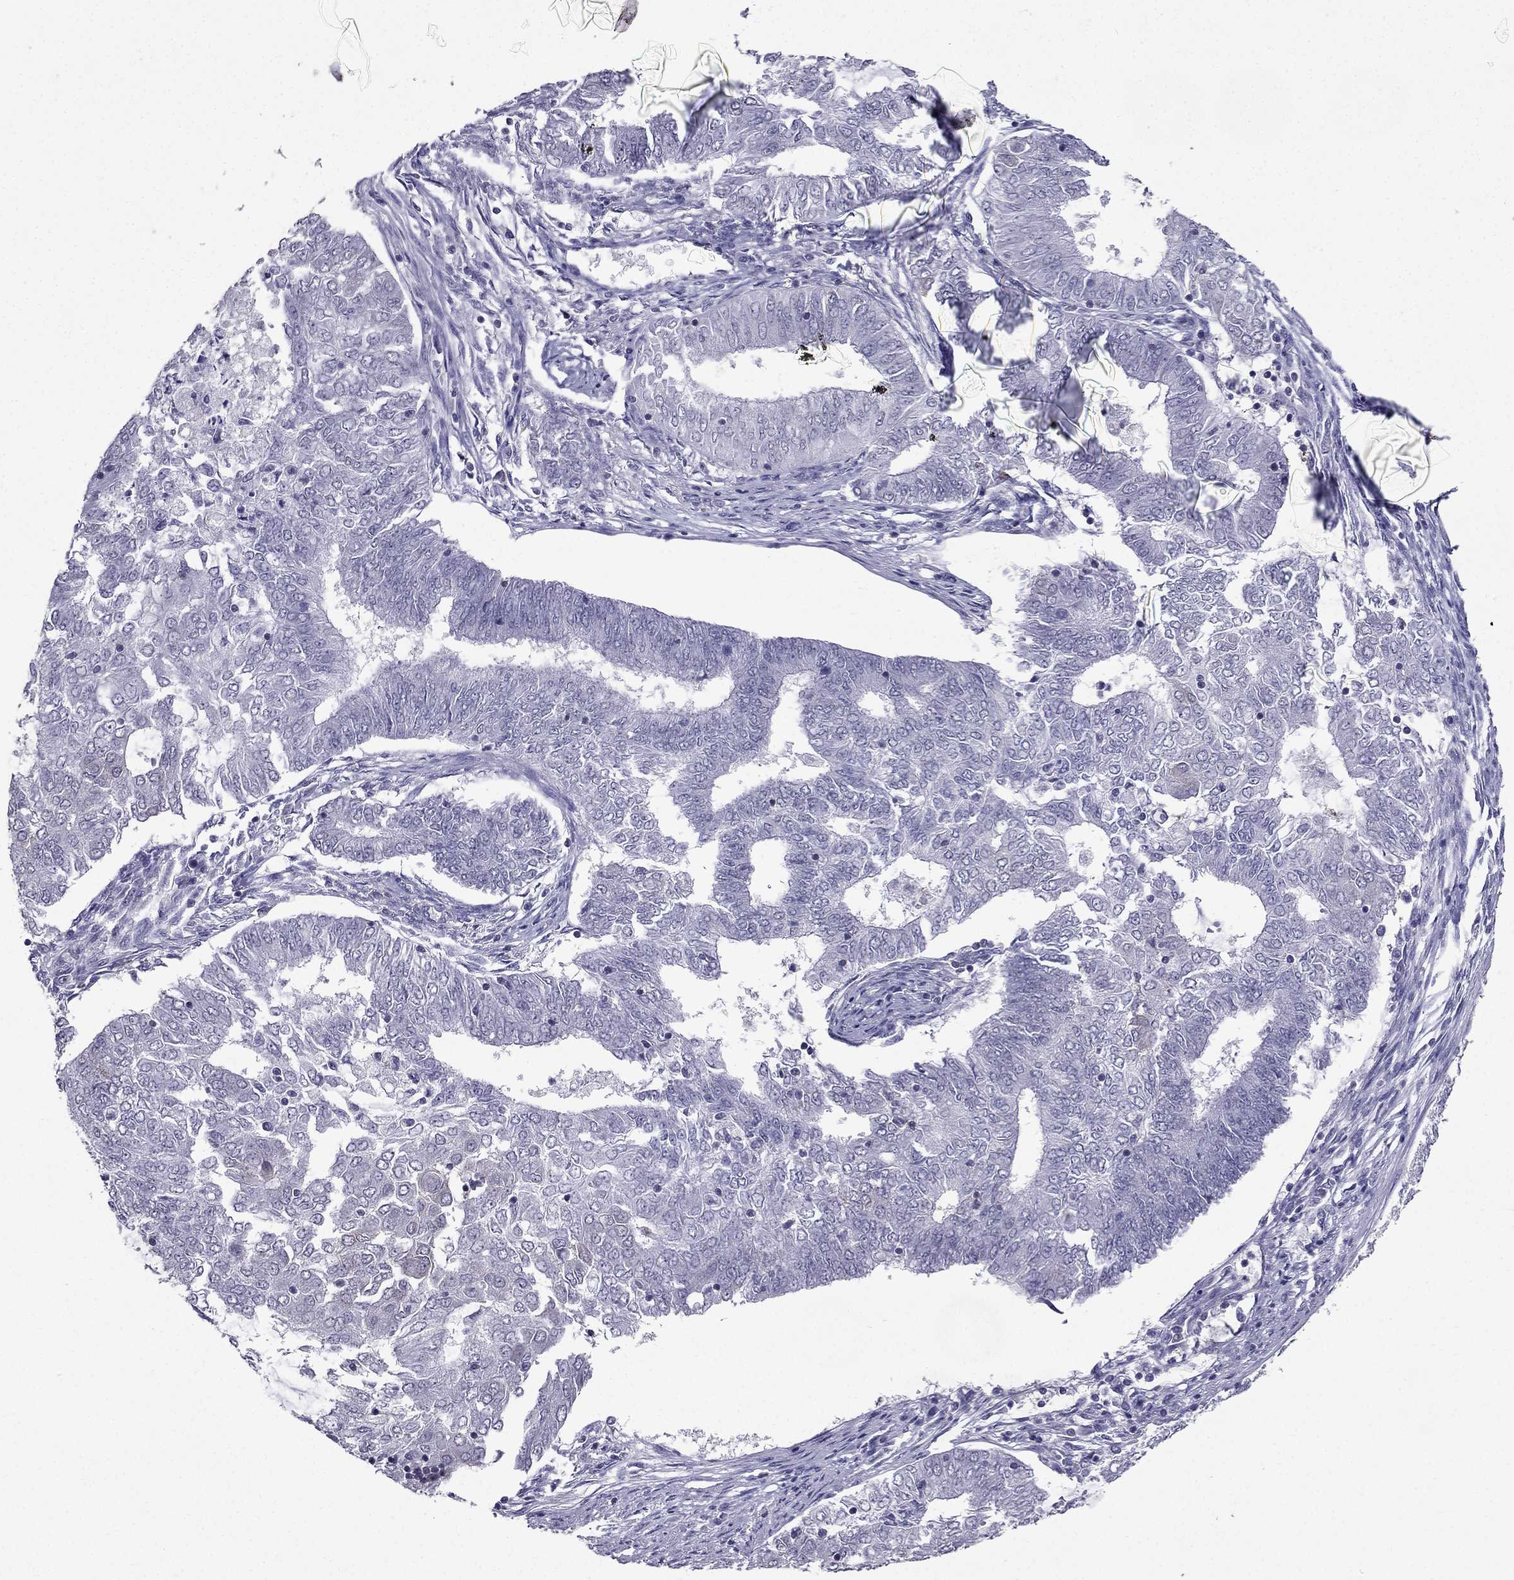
{"staining": {"intensity": "negative", "quantity": "none", "location": "none"}, "tissue": "endometrial cancer", "cell_type": "Tumor cells", "image_type": "cancer", "snomed": [{"axis": "morphology", "description": "Adenocarcinoma, NOS"}, {"axis": "topography", "description": "Endometrium"}], "caption": "Immunohistochemical staining of endometrial cancer exhibits no significant expression in tumor cells.", "gene": "AAK1", "patient": {"sex": "female", "age": 62}}